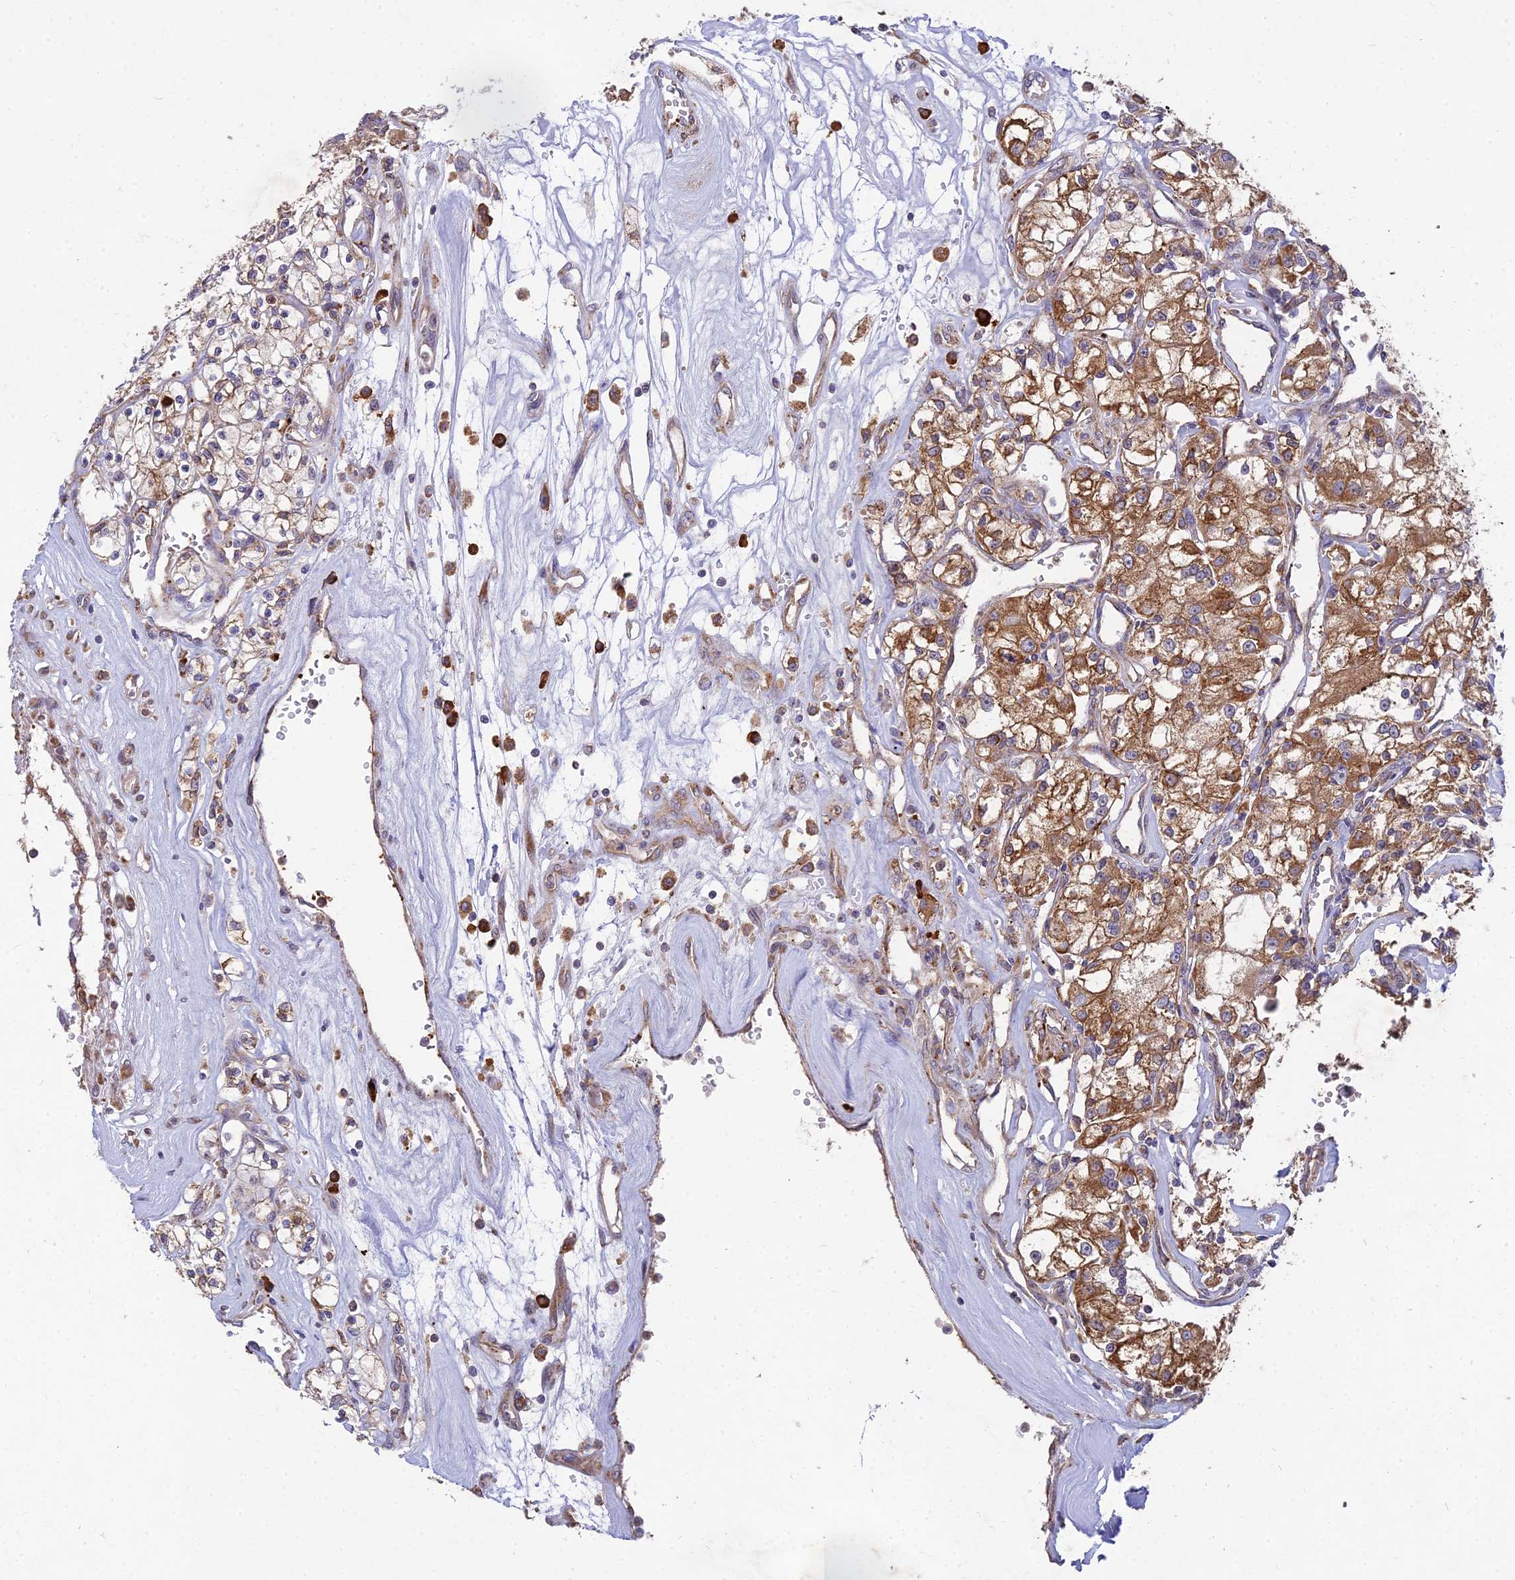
{"staining": {"intensity": "moderate", "quantity": "25%-75%", "location": "cytoplasmic/membranous"}, "tissue": "renal cancer", "cell_type": "Tumor cells", "image_type": "cancer", "snomed": [{"axis": "morphology", "description": "Adenocarcinoma, NOS"}, {"axis": "topography", "description": "Kidney"}], "caption": "Protein expression analysis of human renal cancer reveals moderate cytoplasmic/membranous positivity in about 25%-75% of tumor cells. (DAB IHC with brightfield microscopy, high magnification).", "gene": "NXNL2", "patient": {"sex": "female", "age": 59}}